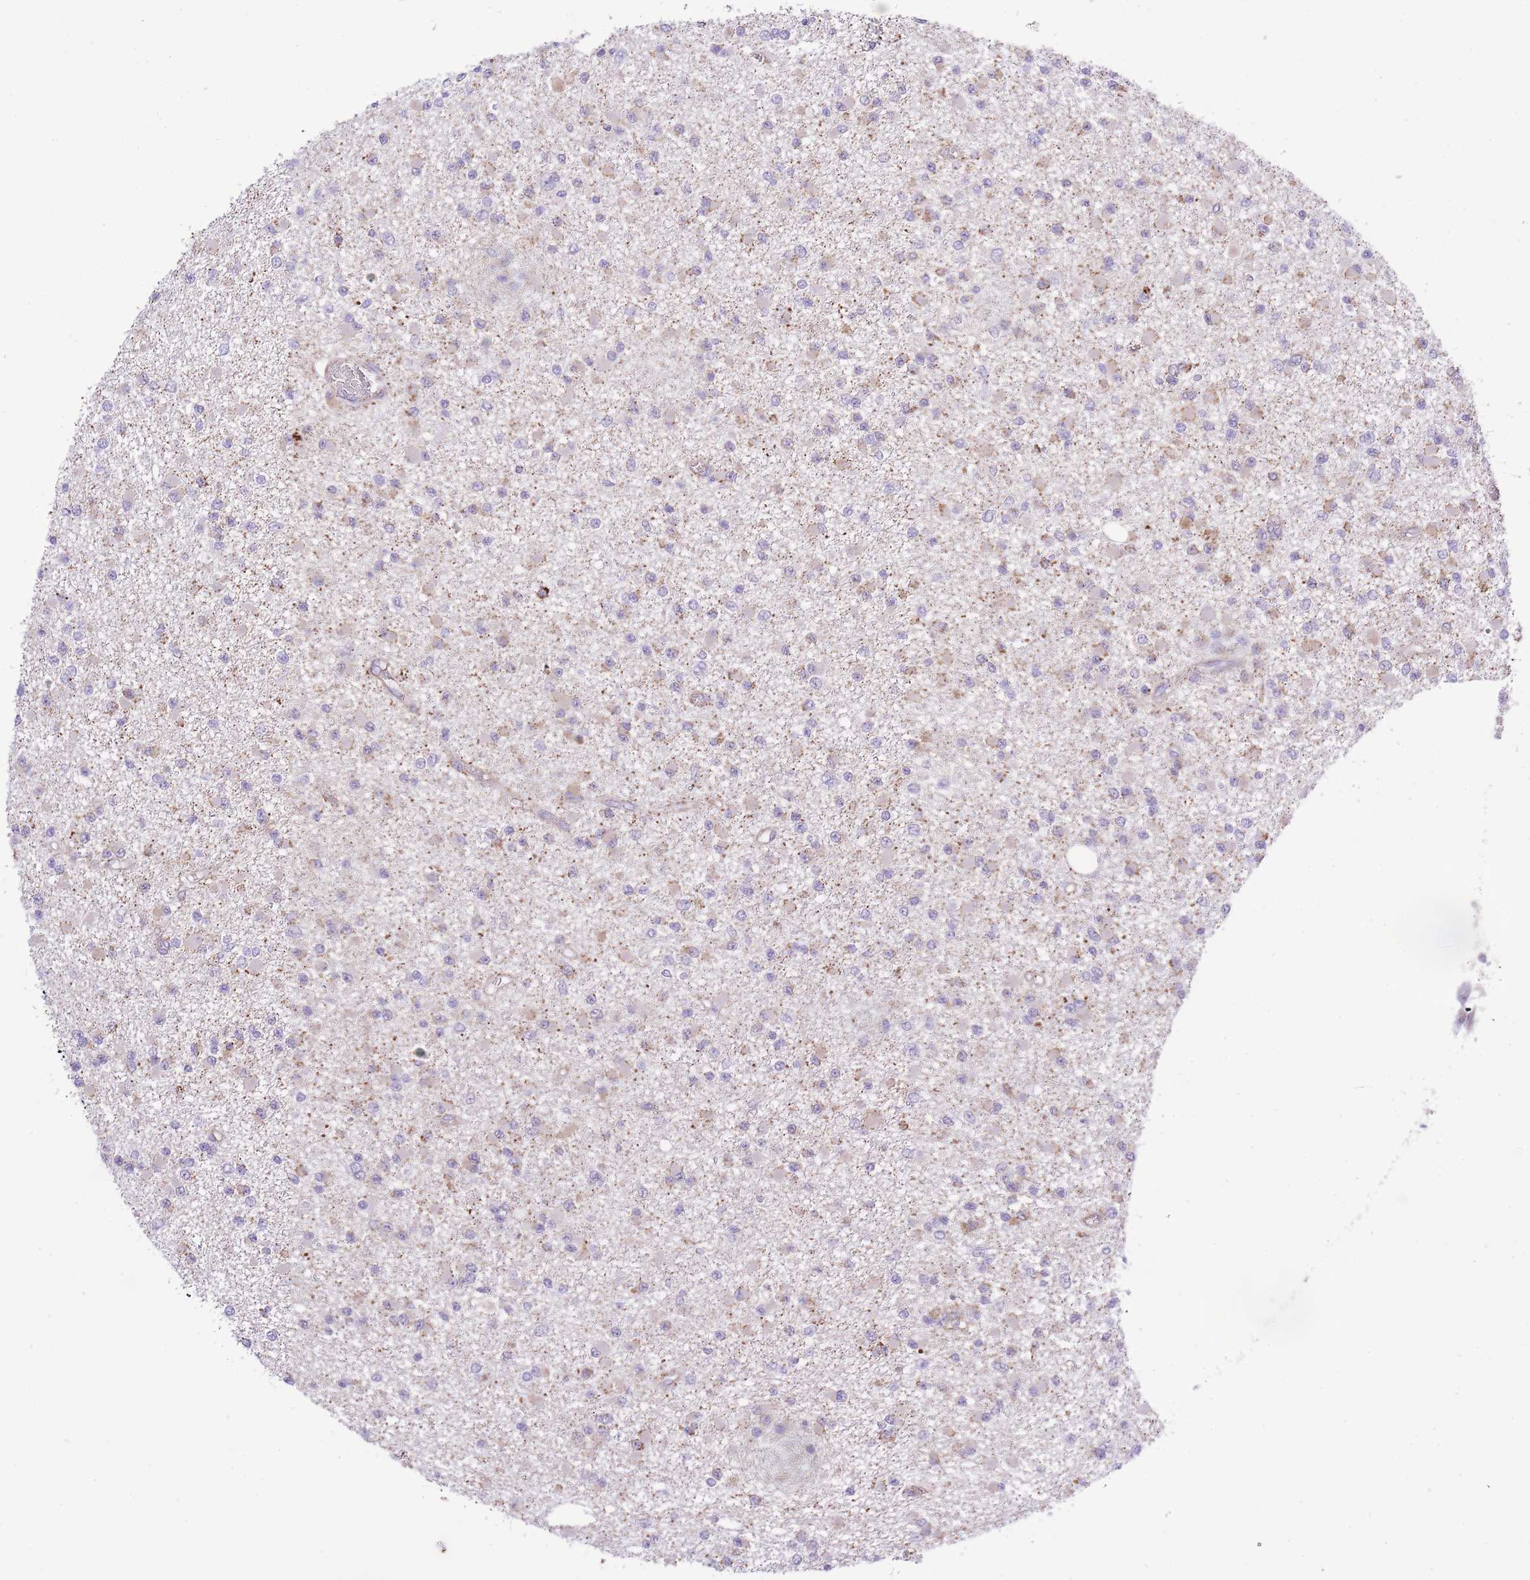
{"staining": {"intensity": "weak", "quantity": "25%-75%", "location": "cytoplasmic/membranous"}, "tissue": "glioma", "cell_type": "Tumor cells", "image_type": "cancer", "snomed": [{"axis": "morphology", "description": "Glioma, malignant, Low grade"}, {"axis": "topography", "description": "Brain"}], "caption": "Immunohistochemical staining of malignant glioma (low-grade) displays weak cytoplasmic/membranous protein positivity in approximately 25%-75% of tumor cells.", "gene": "MEIOSIN", "patient": {"sex": "female", "age": 22}}